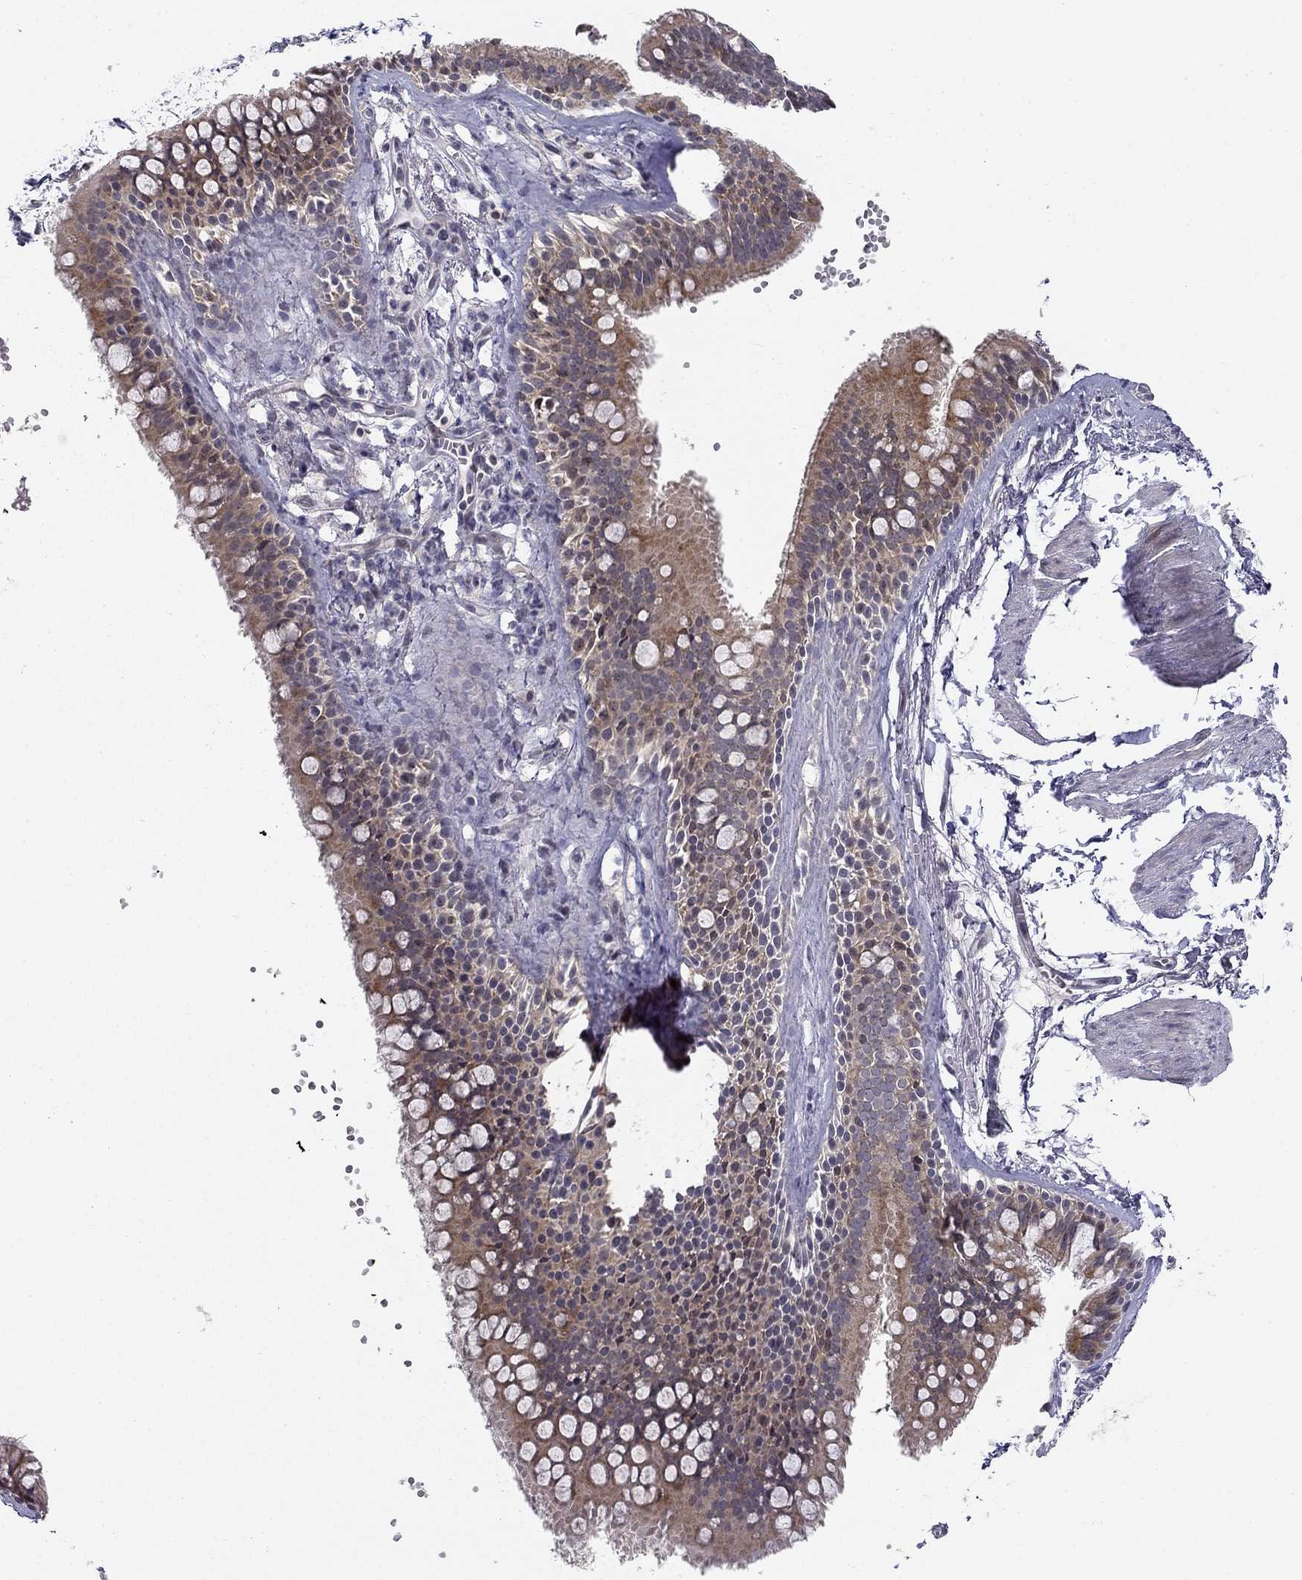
{"staining": {"intensity": "negative", "quantity": "none", "location": "none"}, "tissue": "adipose tissue", "cell_type": "Adipocytes", "image_type": "normal", "snomed": [{"axis": "morphology", "description": "Normal tissue, NOS"}, {"axis": "morphology", "description": "Squamous cell carcinoma, NOS"}, {"axis": "topography", "description": "Cartilage tissue"}, {"axis": "topography", "description": "Lung"}], "caption": "DAB (3,3'-diaminobenzidine) immunohistochemical staining of unremarkable adipose tissue shows no significant expression in adipocytes.", "gene": "STXBP6", "patient": {"sex": "male", "age": 66}}